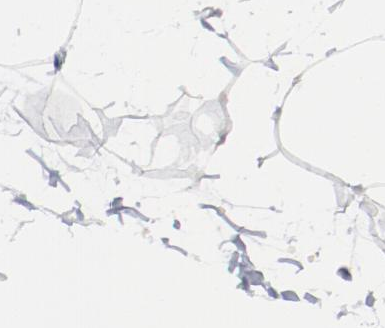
{"staining": {"intensity": "weak", "quantity": ">75%", "location": "nuclear"}, "tissue": "adipose tissue", "cell_type": "Adipocytes", "image_type": "normal", "snomed": [{"axis": "morphology", "description": "Normal tissue, NOS"}, {"axis": "morphology", "description": "Fibrosis, NOS"}, {"axis": "topography", "description": "Breast"}], "caption": "Protein staining demonstrates weak nuclear expression in about >75% of adipocytes in benign adipose tissue. The staining was performed using DAB, with brown indicating positive protein expression. Nuclei are stained blue with hematoxylin.", "gene": "ZEB2", "patient": {"sex": "female", "age": 24}}